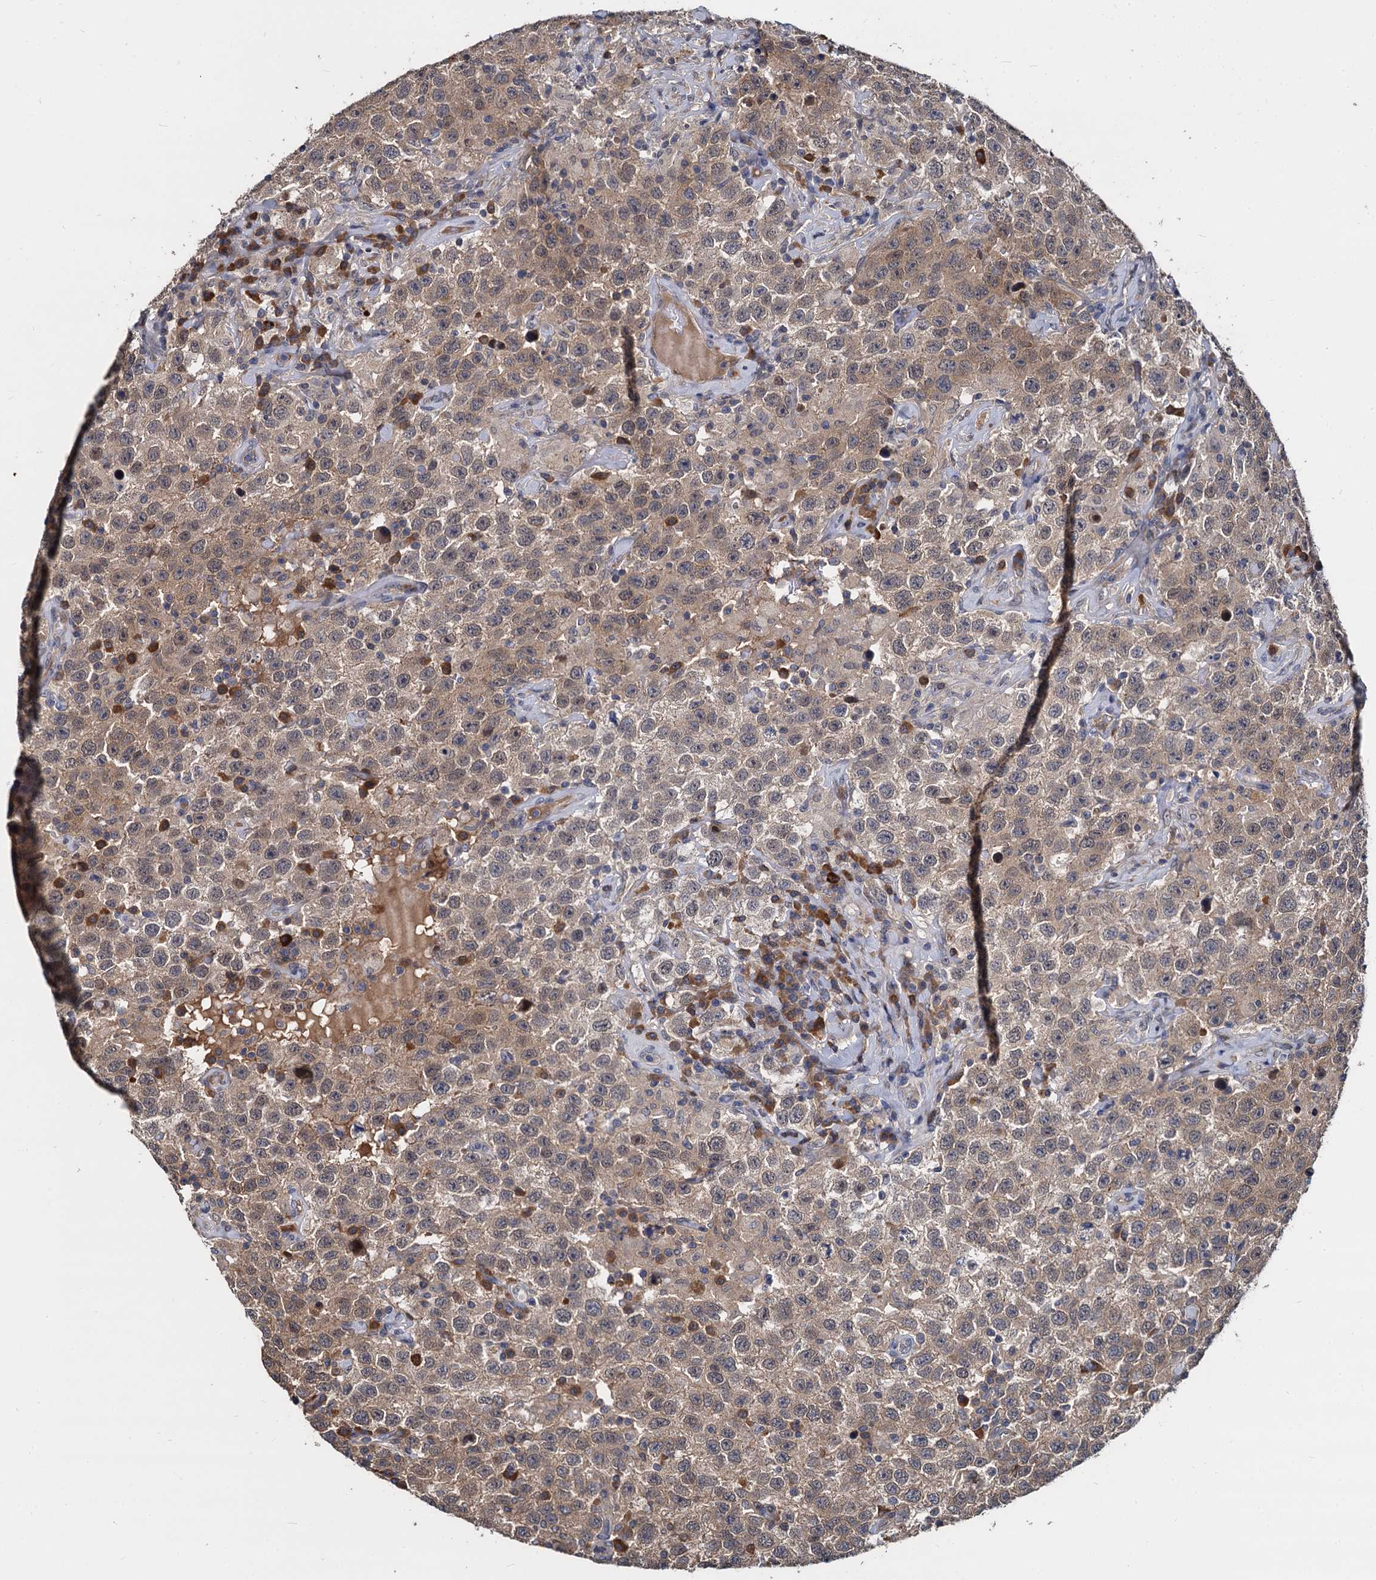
{"staining": {"intensity": "moderate", "quantity": ">75%", "location": "cytoplasmic/membranous"}, "tissue": "testis cancer", "cell_type": "Tumor cells", "image_type": "cancer", "snomed": [{"axis": "morphology", "description": "Seminoma, NOS"}, {"axis": "topography", "description": "Testis"}], "caption": "High-magnification brightfield microscopy of testis cancer (seminoma) stained with DAB (brown) and counterstained with hematoxylin (blue). tumor cells exhibit moderate cytoplasmic/membranous staining is identified in approximately>75% of cells.", "gene": "CCDC184", "patient": {"sex": "male", "age": 41}}